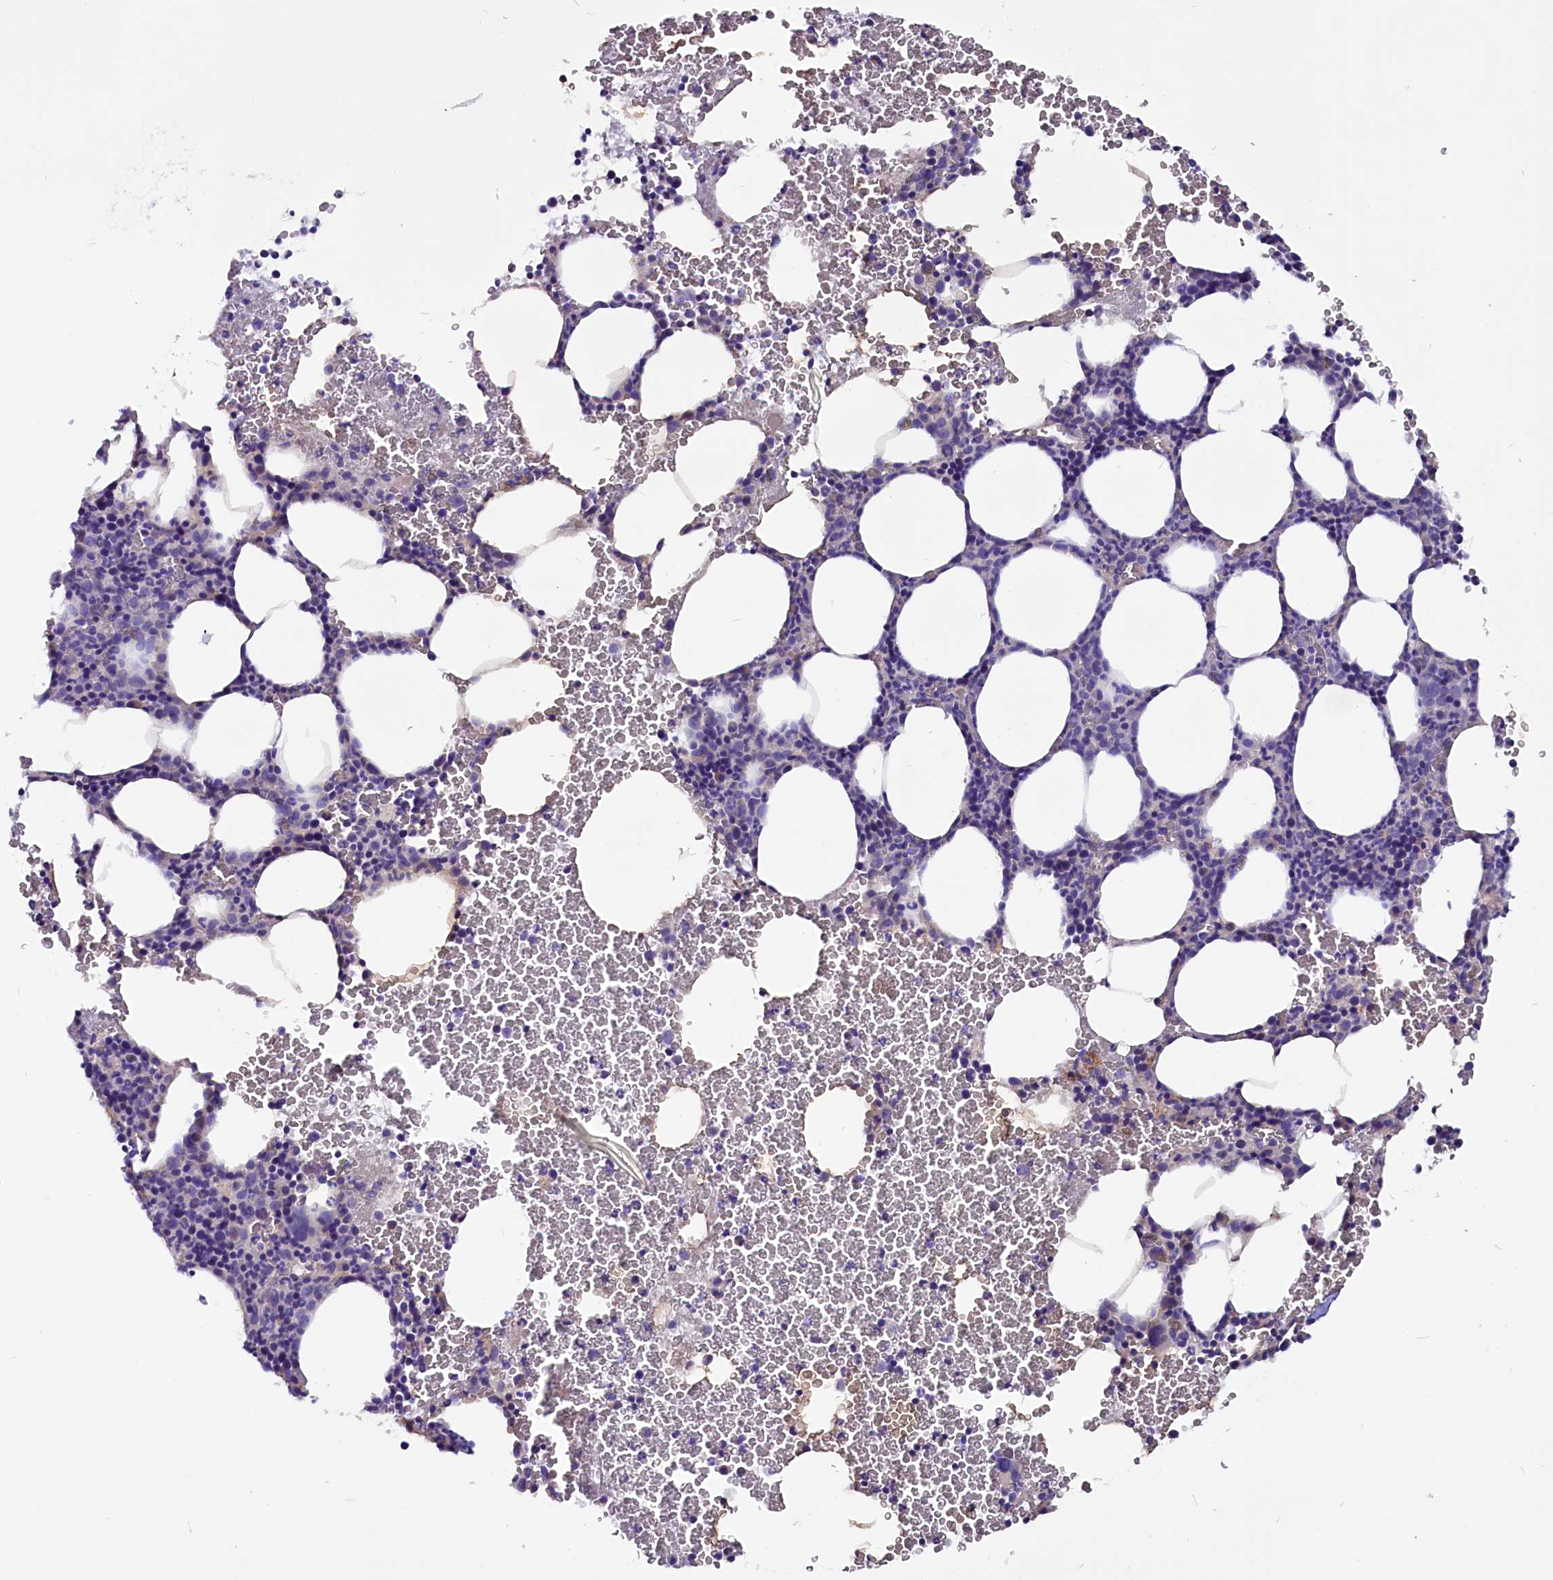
{"staining": {"intensity": "negative", "quantity": "none", "location": "none"}, "tissue": "bone marrow", "cell_type": "Hematopoietic cells", "image_type": "normal", "snomed": [{"axis": "morphology", "description": "Normal tissue, NOS"}, {"axis": "morphology", "description": "Inflammation, NOS"}, {"axis": "topography", "description": "Bone marrow"}], "caption": "Hematopoietic cells show no significant expression in unremarkable bone marrow. (DAB (3,3'-diaminobenzidine) immunohistochemistry (IHC) with hematoxylin counter stain).", "gene": "CCBE1", "patient": {"sex": "female", "age": 78}}